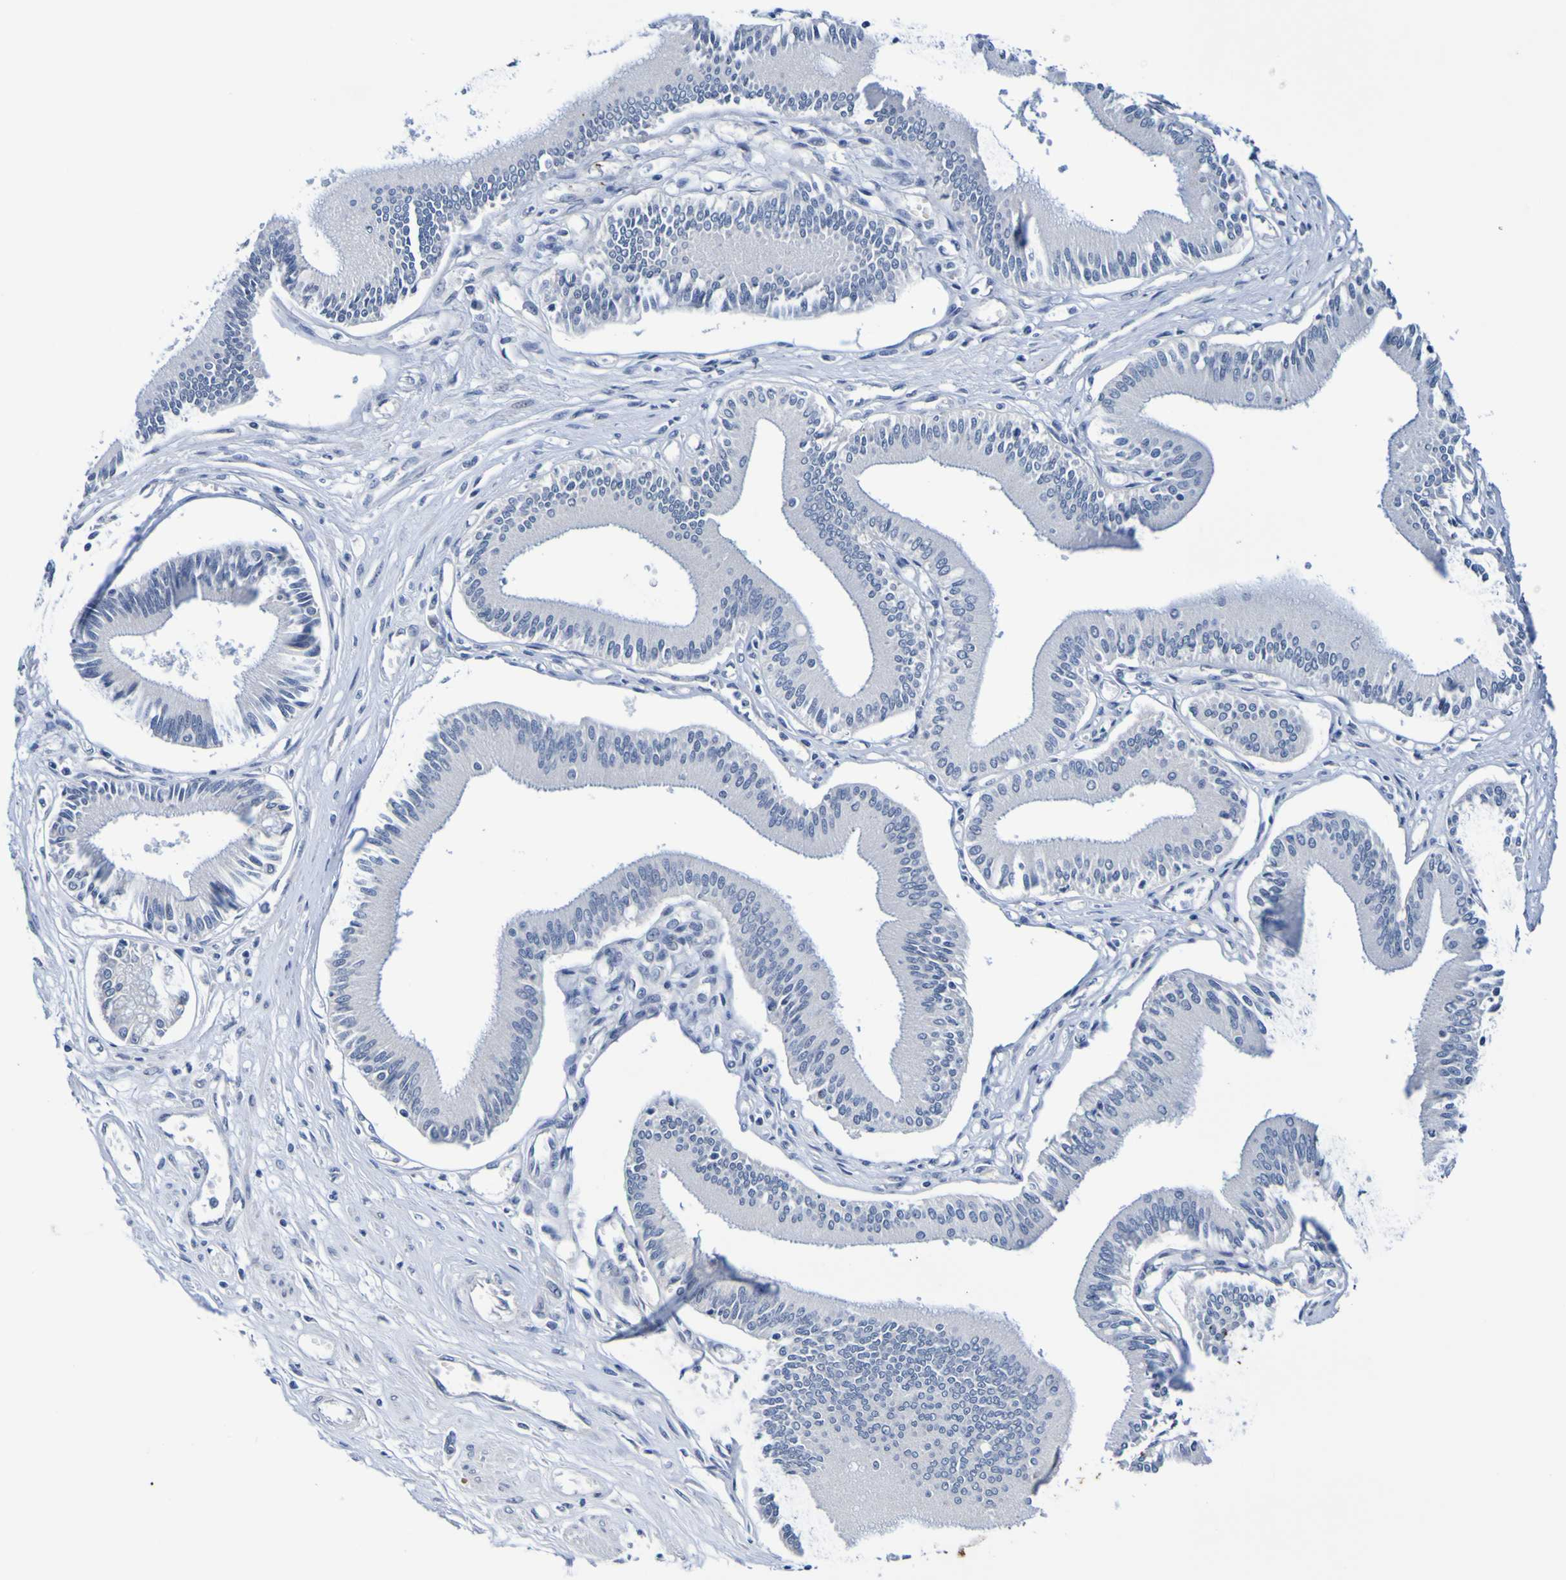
{"staining": {"intensity": "negative", "quantity": "none", "location": "none"}, "tissue": "pancreatic cancer", "cell_type": "Tumor cells", "image_type": "cancer", "snomed": [{"axis": "morphology", "description": "Adenocarcinoma, NOS"}, {"axis": "topography", "description": "Pancreas"}], "caption": "A micrograph of pancreatic cancer (adenocarcinoma) stained for a protein displays no brown staining in tumor cells. The staining was performed using DAB (3,3'-diaminobenzidine) to visualize the protein expression in brown, while the nuclei were stained in blue with hematoxylin (Magnification: 20x).", "gene": "VMA21", "patient": {"sex": "male", "age": 56}}